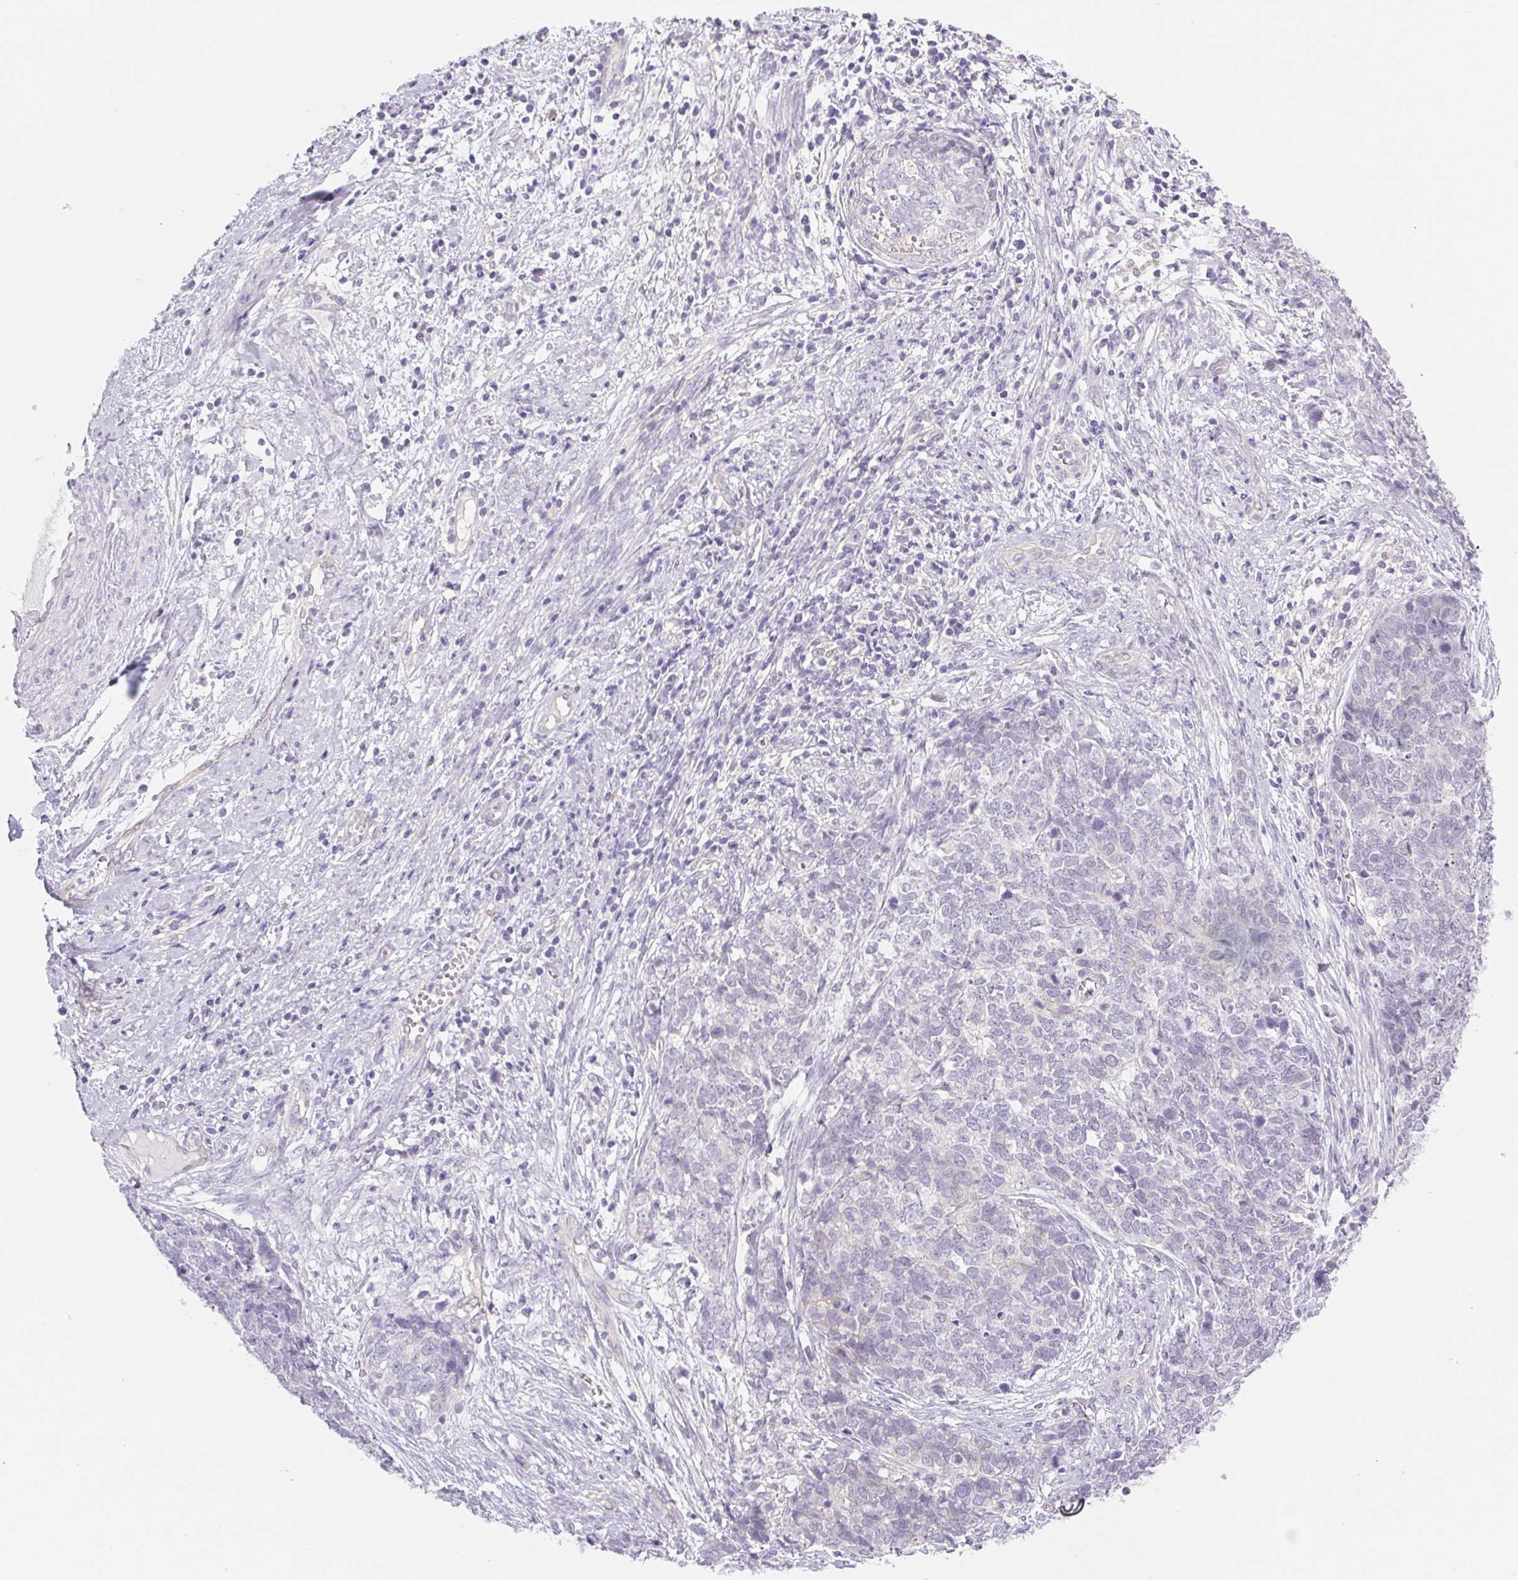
{"staining": {"intensity": "negative", "quantity": "none", "location": "none"}, "tissue": "cervical cancer", "cell_type": "Tumor cells", "image_type": "cancer", "snomed": [{"axis": "morphology", "description": "Adenocarcinoma, NOS"}, {"axis": "topography", "description": "Cervix"}], "caption": "Tumor cells show no significant expression in cervical cancer.", "gene": "CTNND2", "patient": {"sex": "female", "age": 63}}